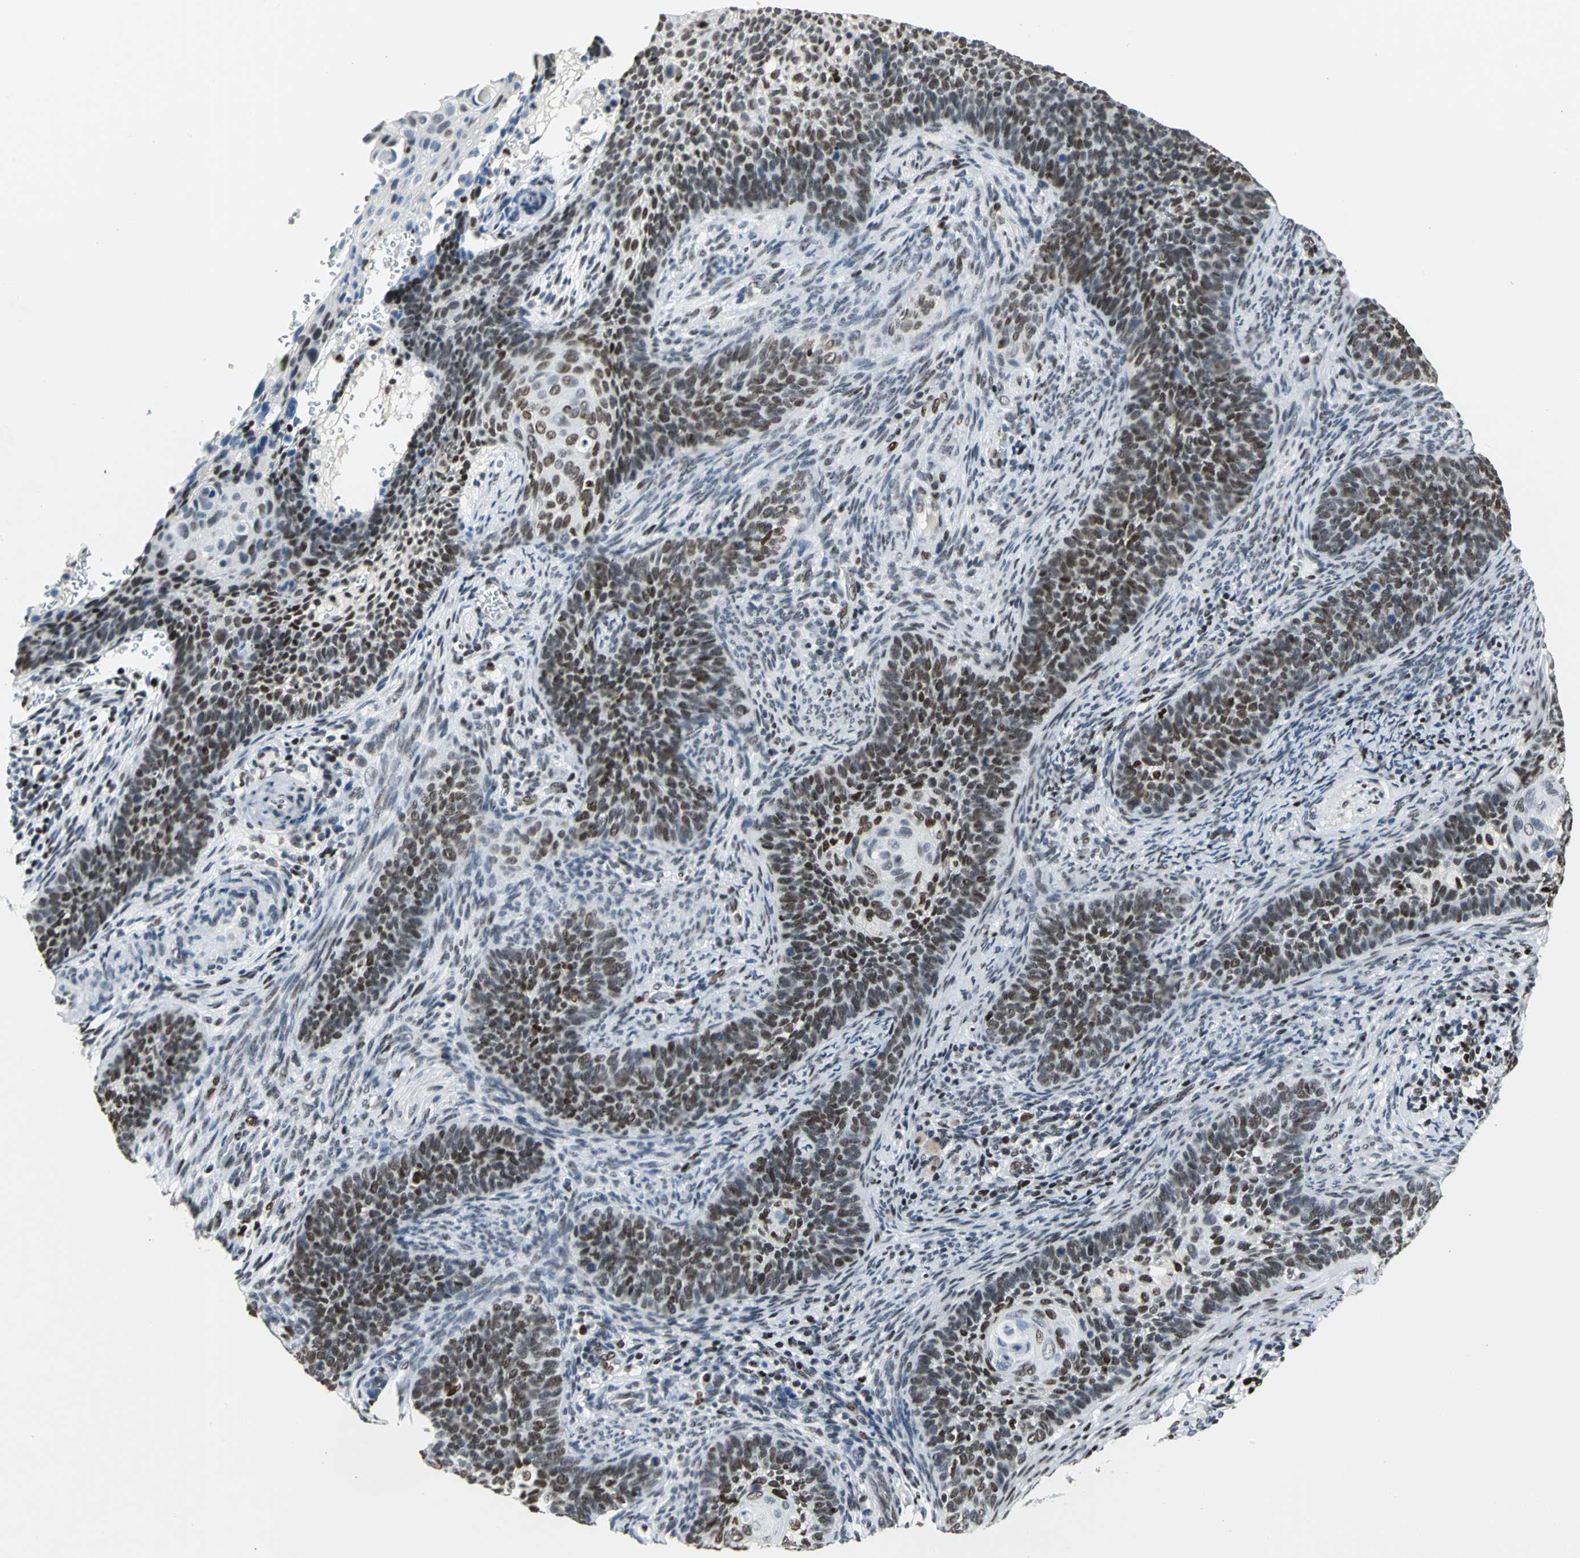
{"staining": {"intensity": "moderate", "quantity": ">75%", "location": "nuclear"}, "tissue": "cervical cancer", "cell_type": "Tumor cells", "image_type": "cancer", "snomed": [{"axis": "morphology", "description": "Squamous cell carcinoma, NOS"}, {"axis": "topography", "description": "Cervix"}], "caption": "Squamous cell carcinoma (cervical) stained with immunohistochemistry displays moderate nuclear staining in about >75% of tumor cells. Immunohistochemistry stains the protein in brown and the nuclei are stained blue.", "gene": "HNRNPD", "patient": {"sex": "female", "age": 33}}